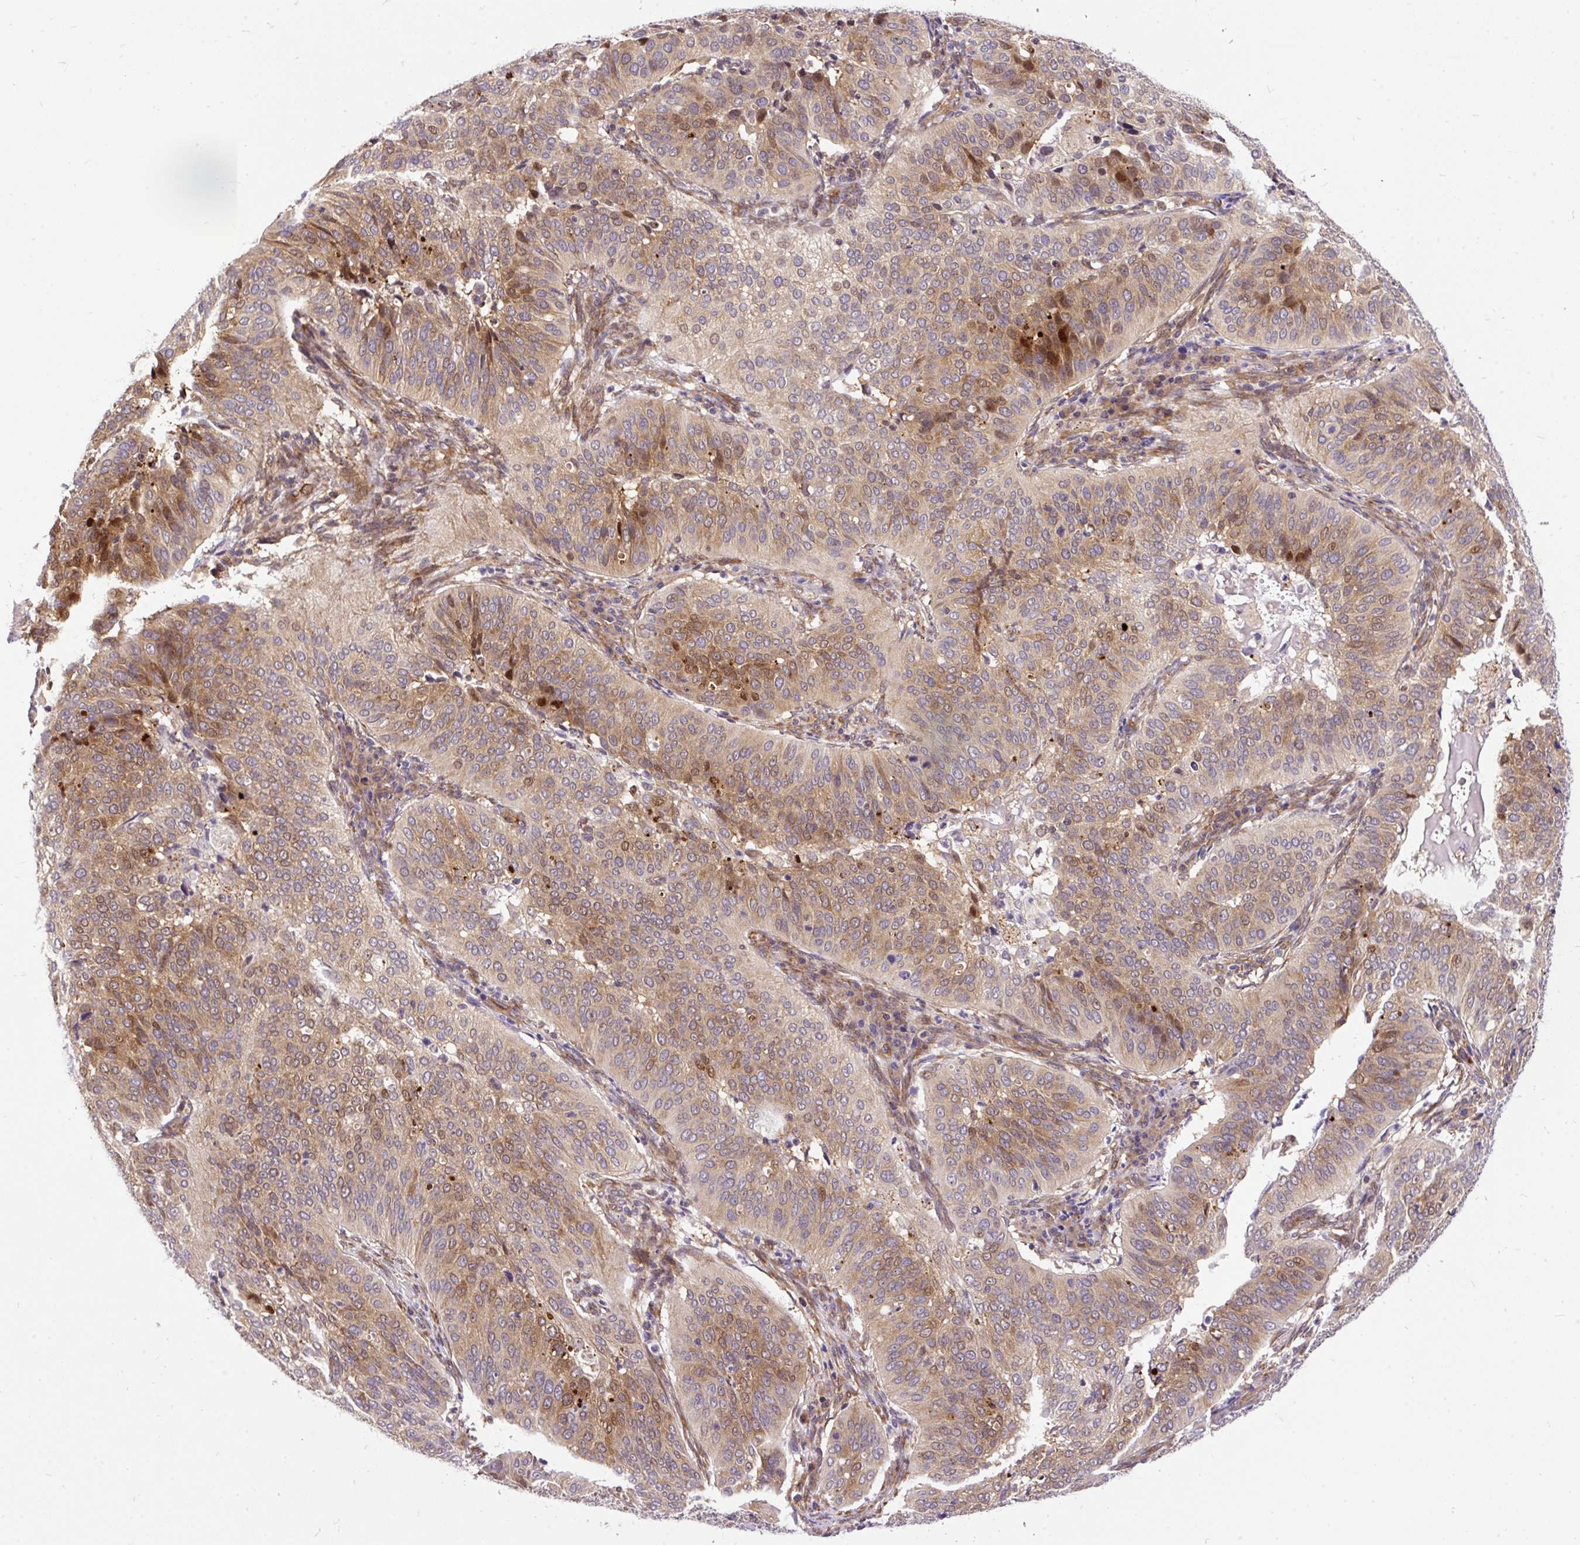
{"staining": {"intensity": "moderate", "quantity": ">75%", "location": "cytoplasmic/membranous,nuclear"}, "tissue": "cervical cancer", "cell_type": "Tumor cells", "image_type": "cancer", "snomed": [{"axis": "morphology", "description": "Normal tissue, NOS"}, {"axis": "morphology", "description": "Squamous cell carcinoma, NOS"}, {"axis": "topography", "description": "Cervix"}], "caption": "Moderate cytoplasmic/membranous and nuclear protein staining is present in about >75% of tumor cells in squamous cell carcinoma (cervical).", "gene": "TRIM17", "patient": {"sex": "female", "age": 39}}